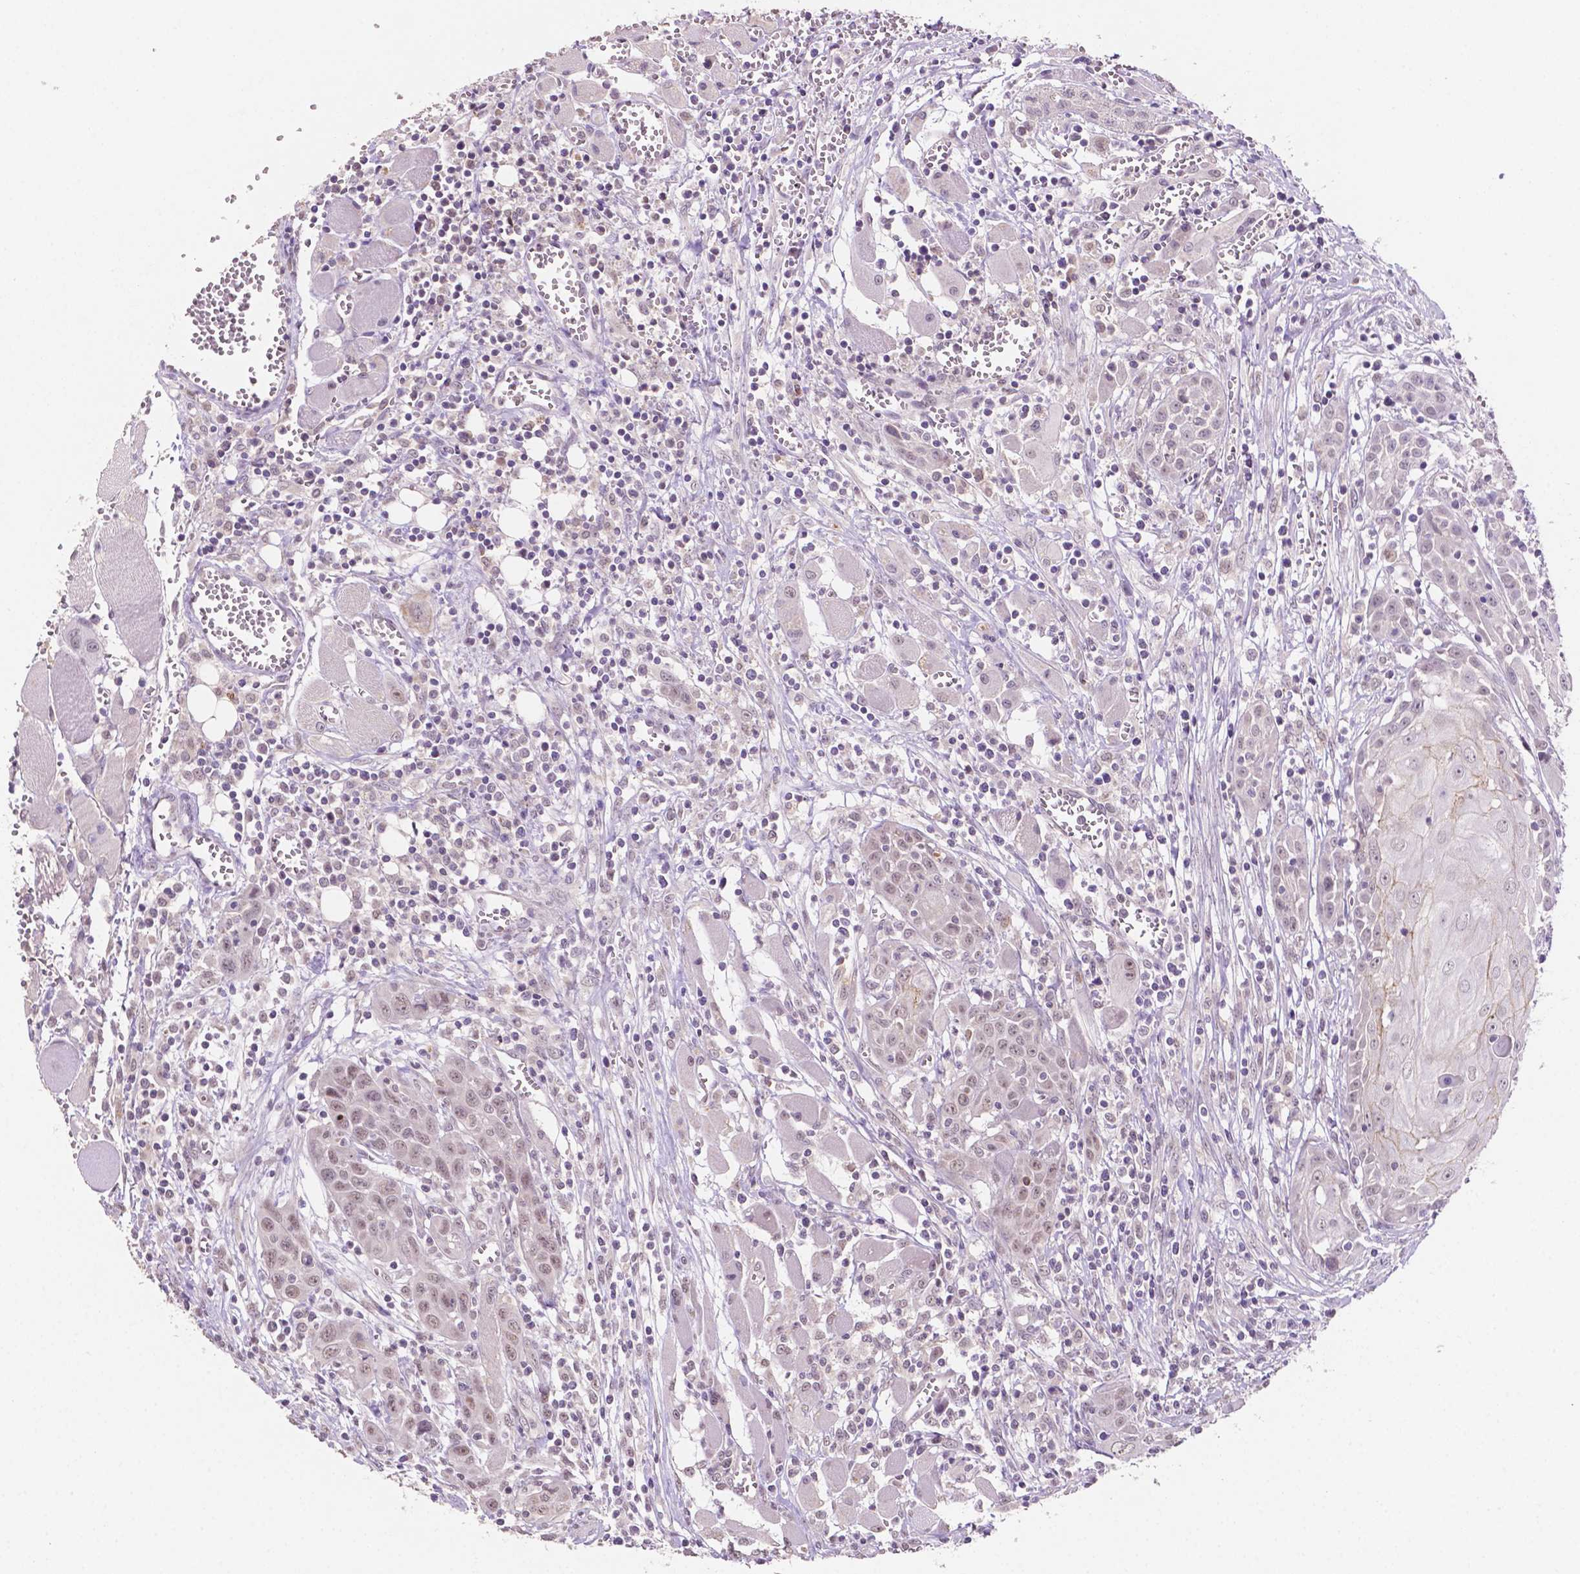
{"staining": {"intensity": "negative", "quantity": "none", "location": "none"}, "tissue": "head and neck cancer", "cell_type": "Tumor cells", "image_type": "cancer", "snomed": [{"axis": "morphology", "description": "Squamous cell carcinoma, NOS"}, {"axis": "topography", "description": "Head-Neck"}], "caption": "Protein analysis of head and neck cancer shows no significant expression in tumor cells.", "gene": "SHLD3", "patient": {"sex": "female", "age": 80}}